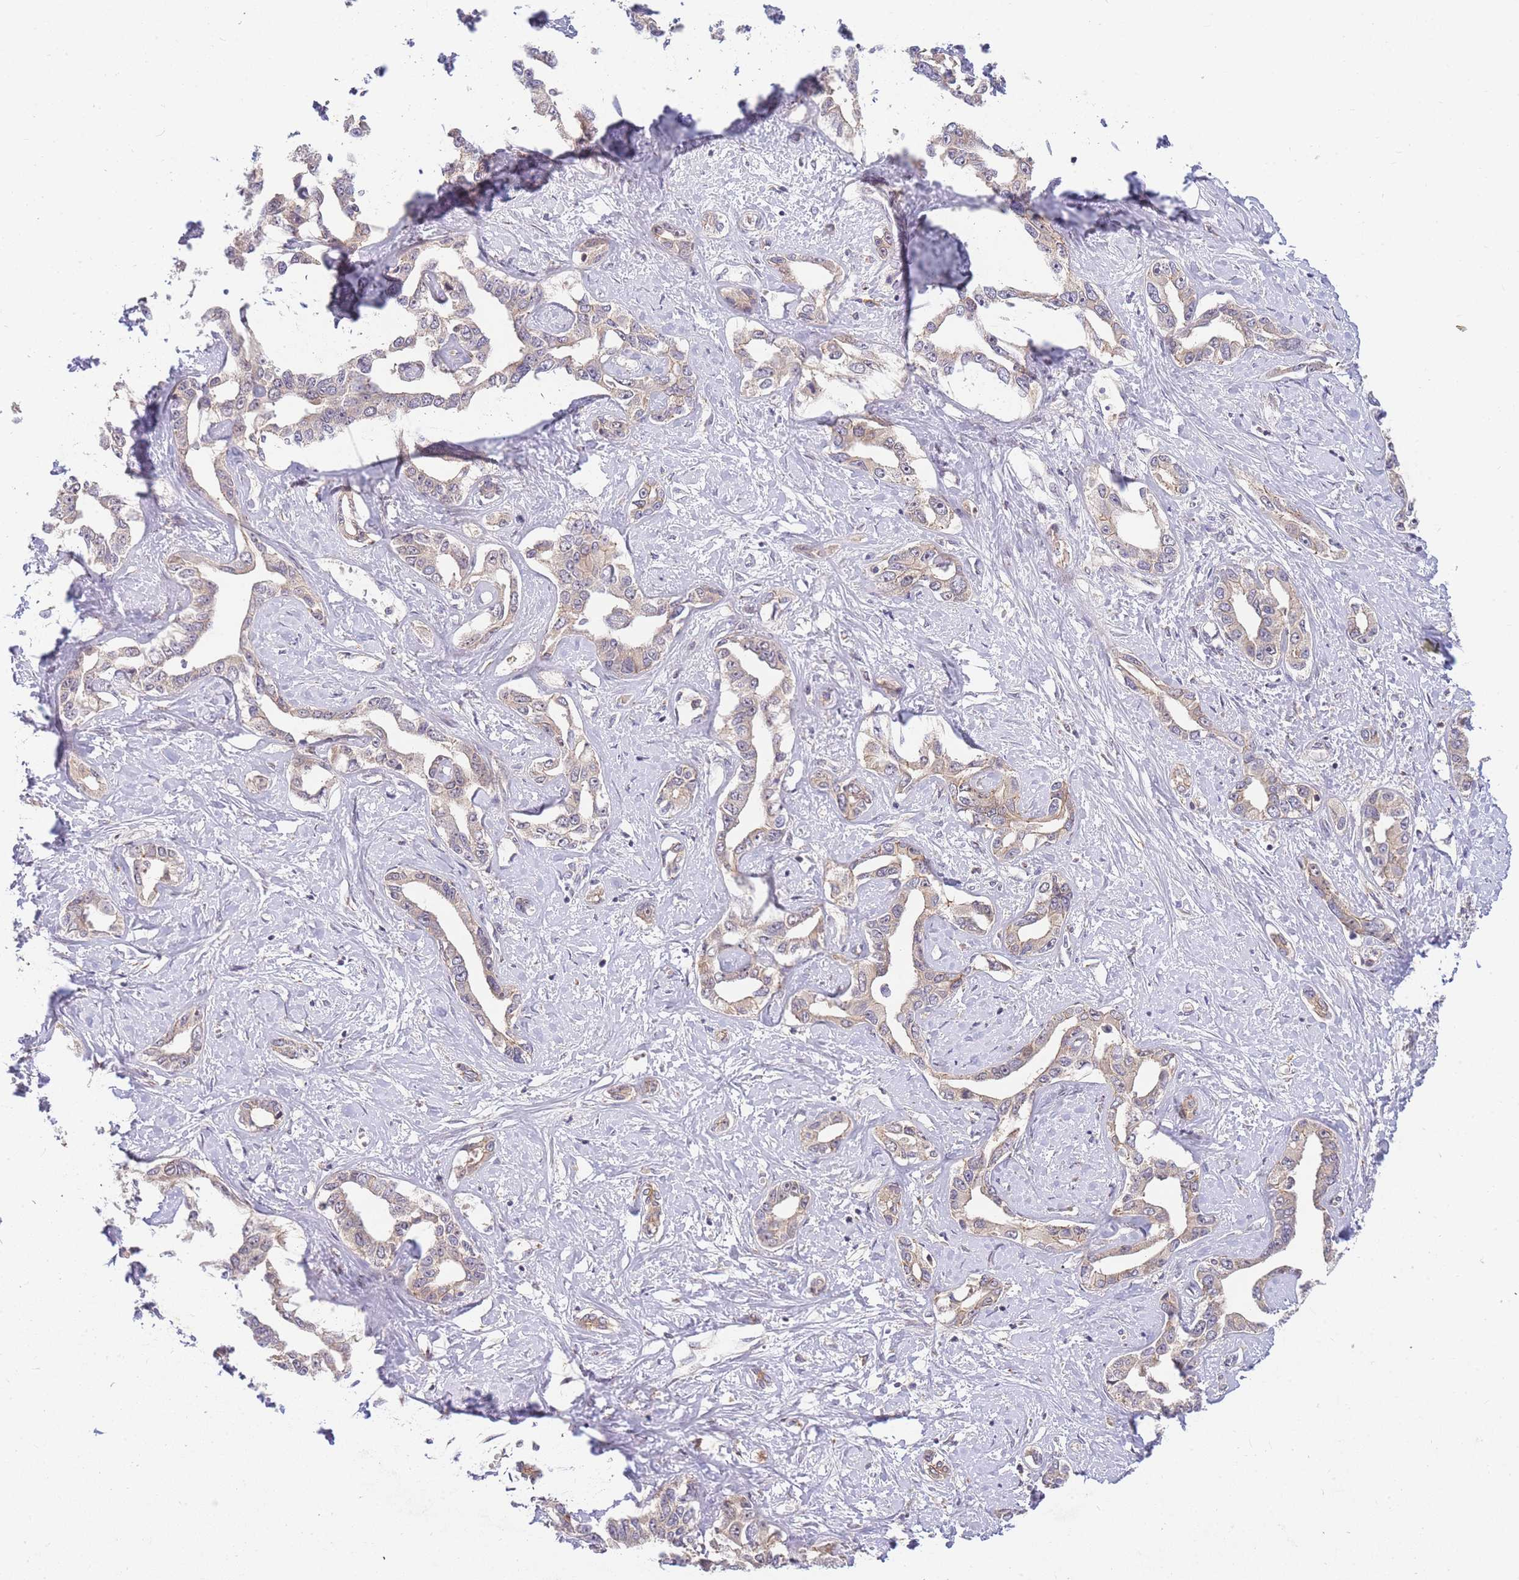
{"staining": {"intensity": "weak", "quantity": "25%-75%", "location": "cytoplasmic/membranous"}, "tissue": "liver cancer", "cell_type": "Tumor cells", "image_type": "cancer", "snomed": [{"axis": "morphology", "description": "Cholangiocarcinoma"}, {"axis": "topography", "description": "Liver"}], "caption": "Protein staining of liver cancer (cholangiocarcinoma) tissue displays weak cytoplasmic/membranous staining in about 25%-75% of tumor cells.", "gene": "ZNF577", "patient": {"sex": "male", "age": 59}}